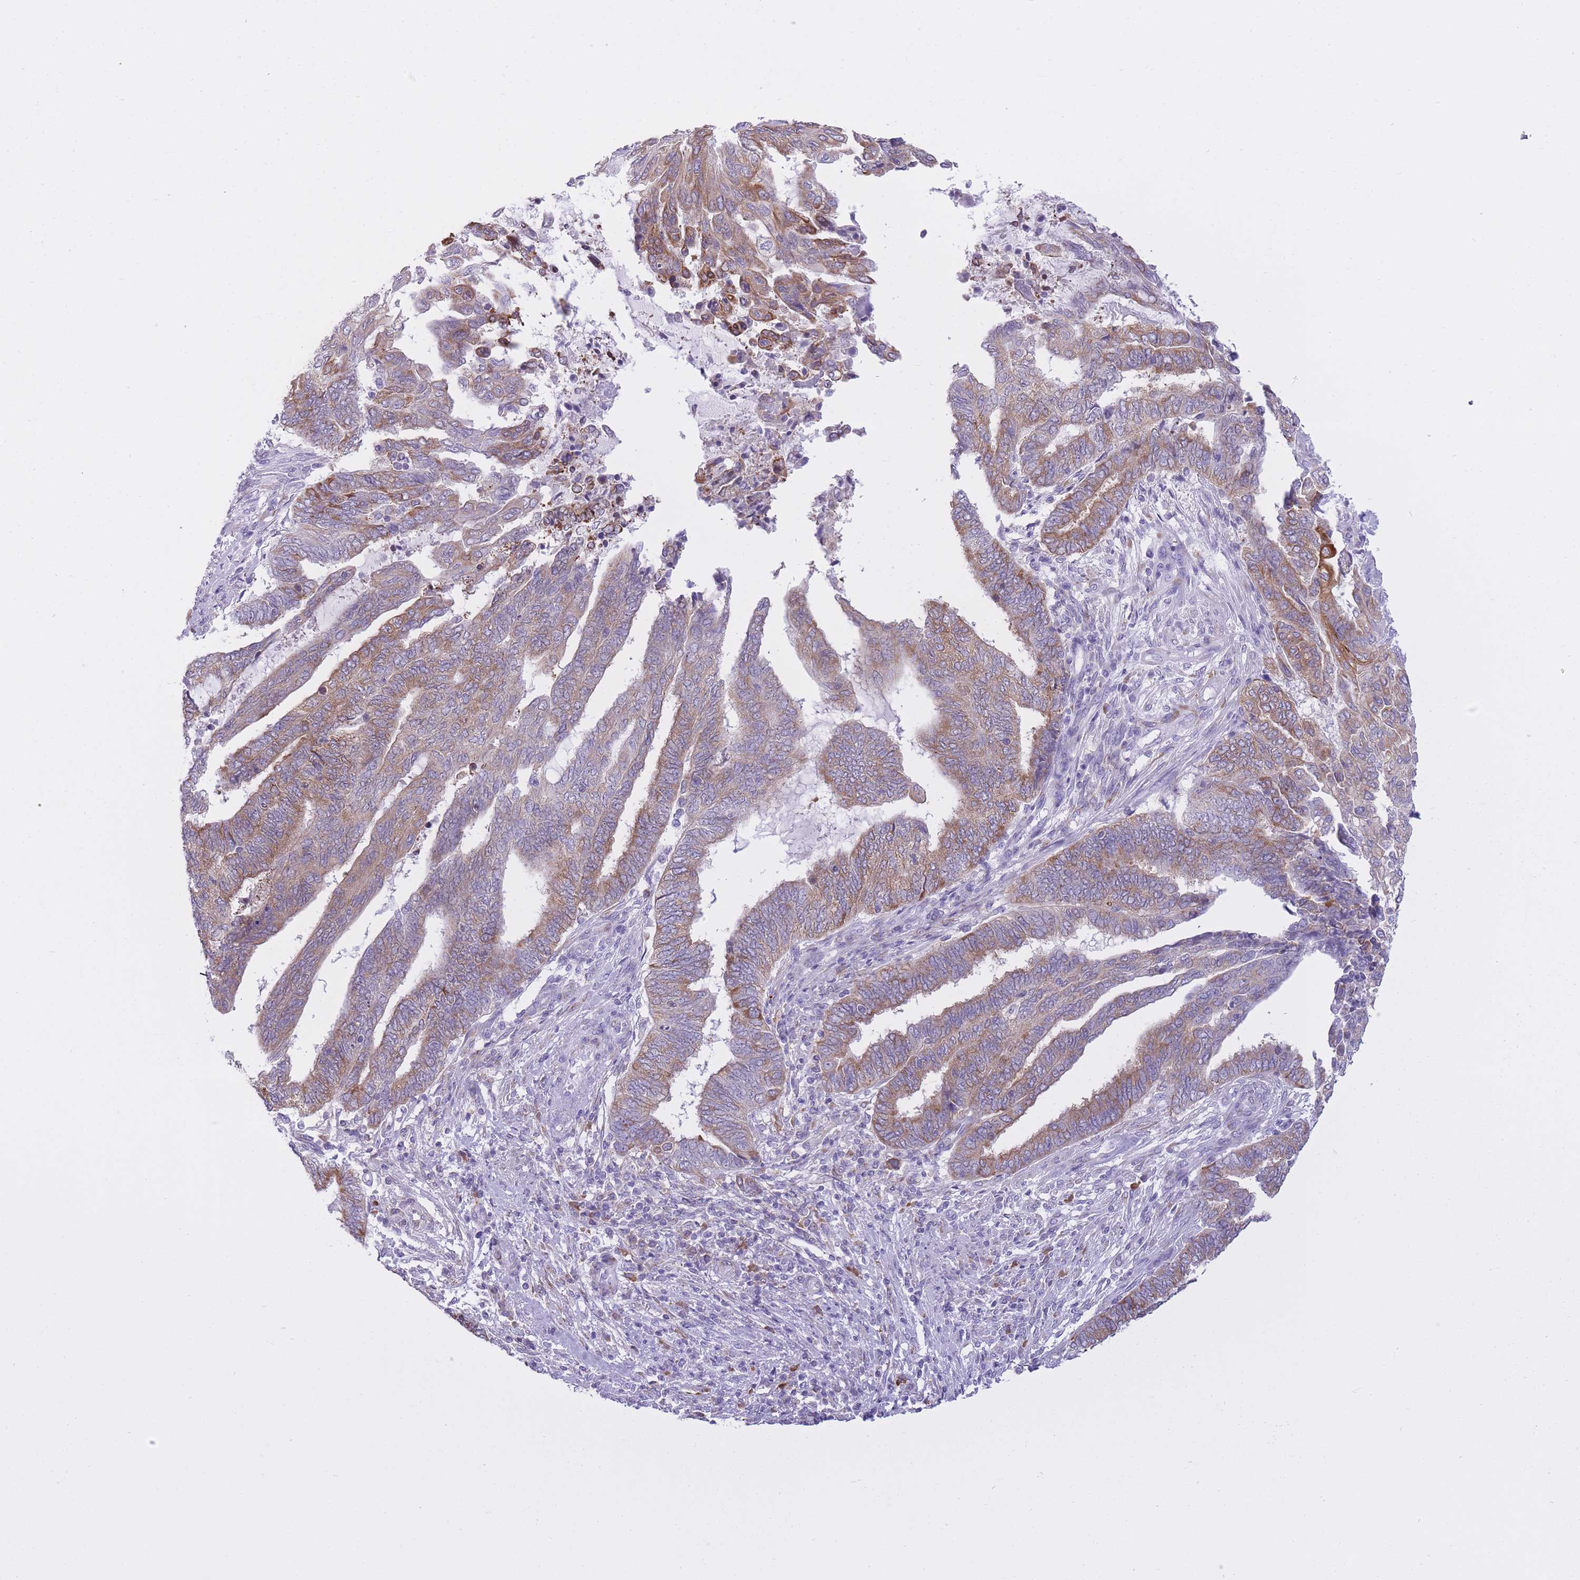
{"staining": {"intensity": "moderate", "quantity": "25%-75%", "location": "cytoplasmic/membranous"}, "tissue": "endometrial cancer", "cell_type": "Tumor cells", "image_type": "cancer", "snomed": [{"axis": "morphology", "description": "Adenocarcinoma, NOS"}, {"axis": "topography", "description": "Uterus"}, {"axis": "topography", "description": "Endometrium"}], "caption": "Protein staining demonstrates moderate cytoplasmic/membranous positivity in approximately 25%-75% of tumor cells in endometrial cancer (adenocarcinoma).", "gene": "ZNF501", "patient": {"sex": "female", "age": 70}}